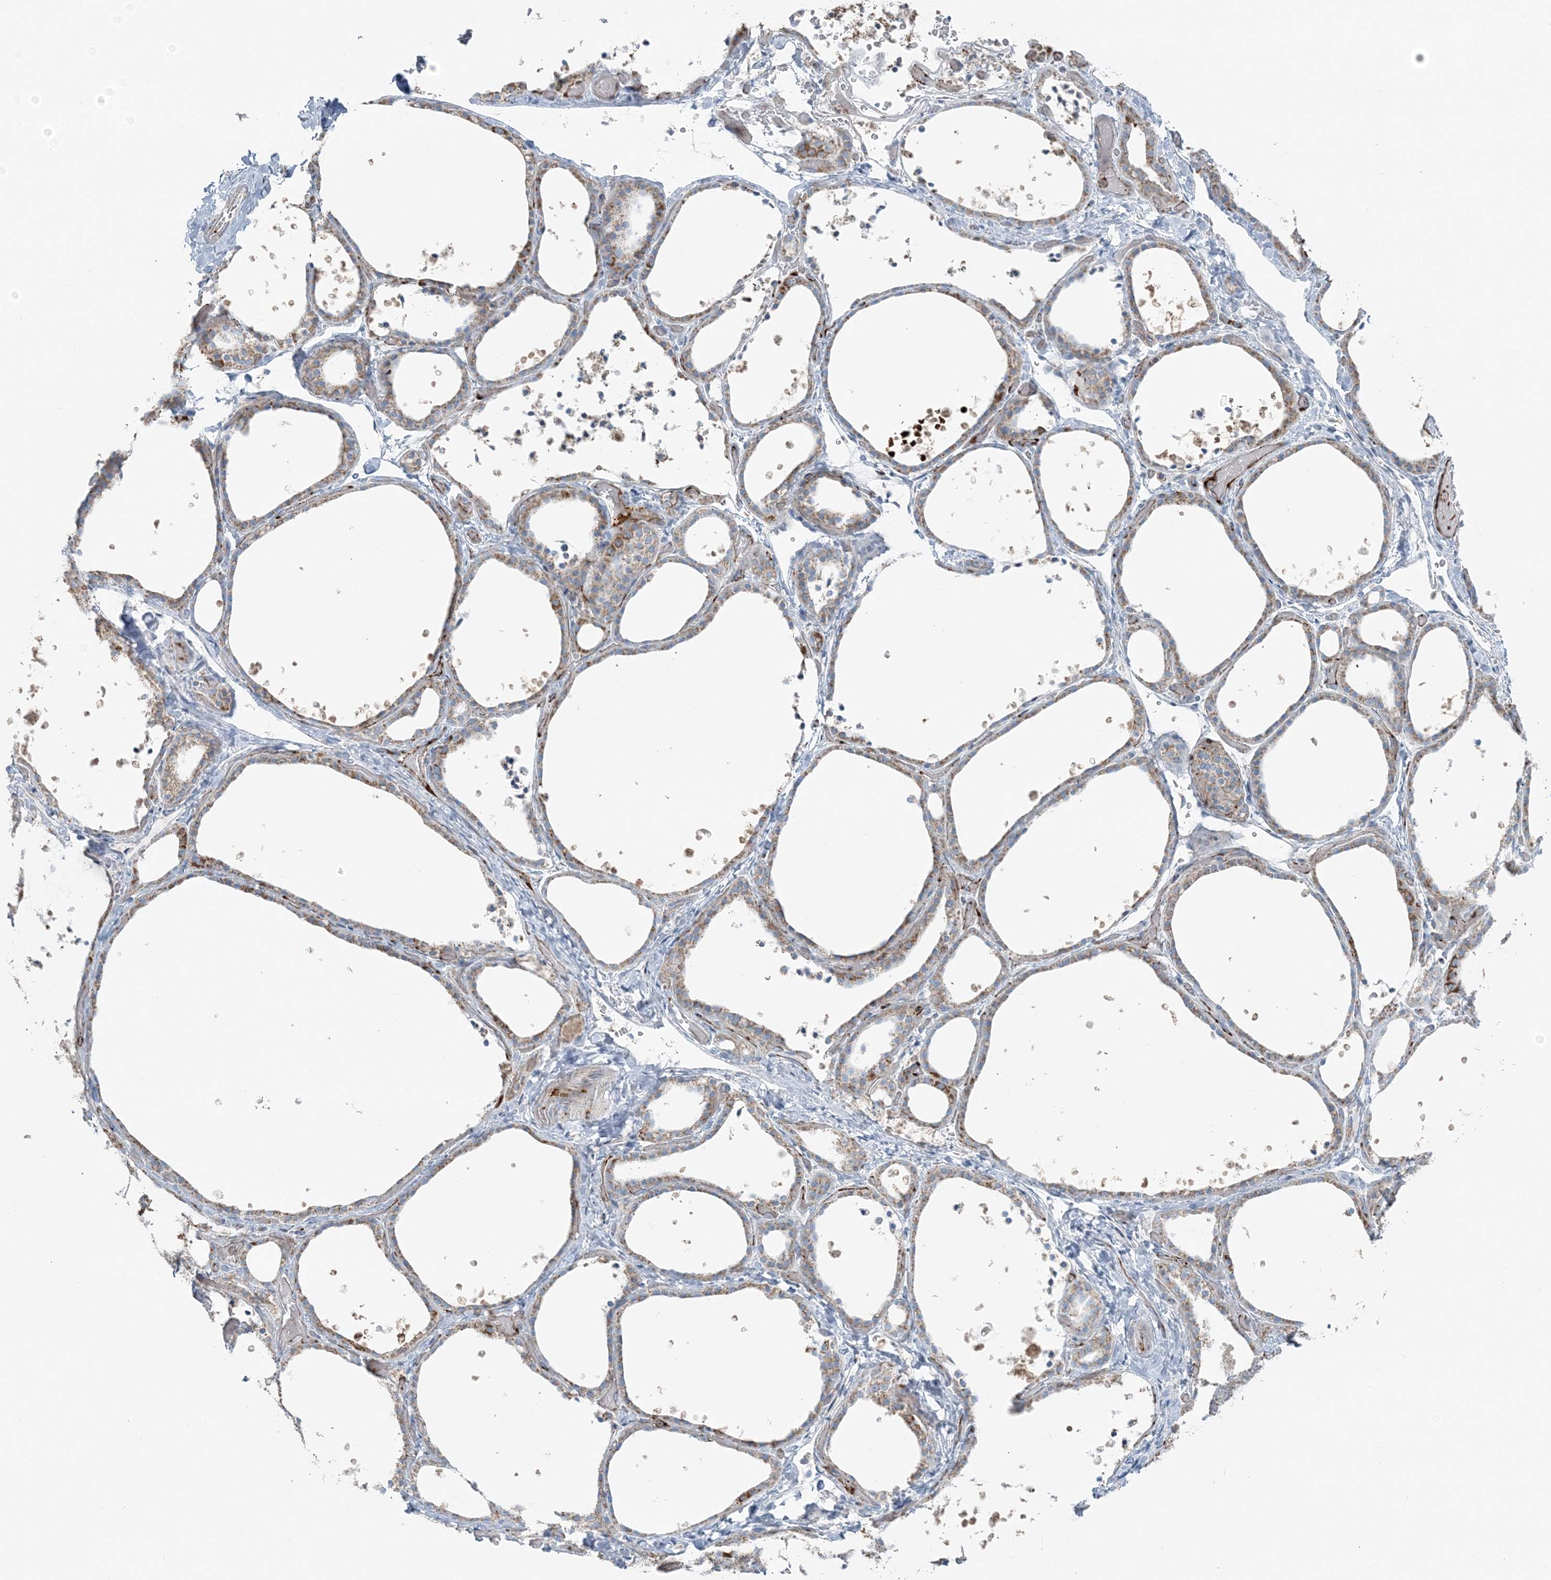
{"staining": {"intensity": "moderate", "quantity": "25%-75%", "location": "cytoplasmic/membranous"}, "tissue": "thyroid gland", "cell_type": "Glandular cells", "image_type": "normal", "snomed": [{"axis": "morphology", "description": "Normal tissue, NOS"}, {"axis": "topography", "description": "Thyroid gland"}], "caption": "Thyroid gland stained with DAB (3,3'-diaminobenzidine) immunohistochemistry (IHC) shows medium levels of moderate cytoplasmic/membranous positivity in approximately 25%-75% of glandular cells.", "gene": "SLC22A16", "patient": {"sex": "female", "age": 44}}